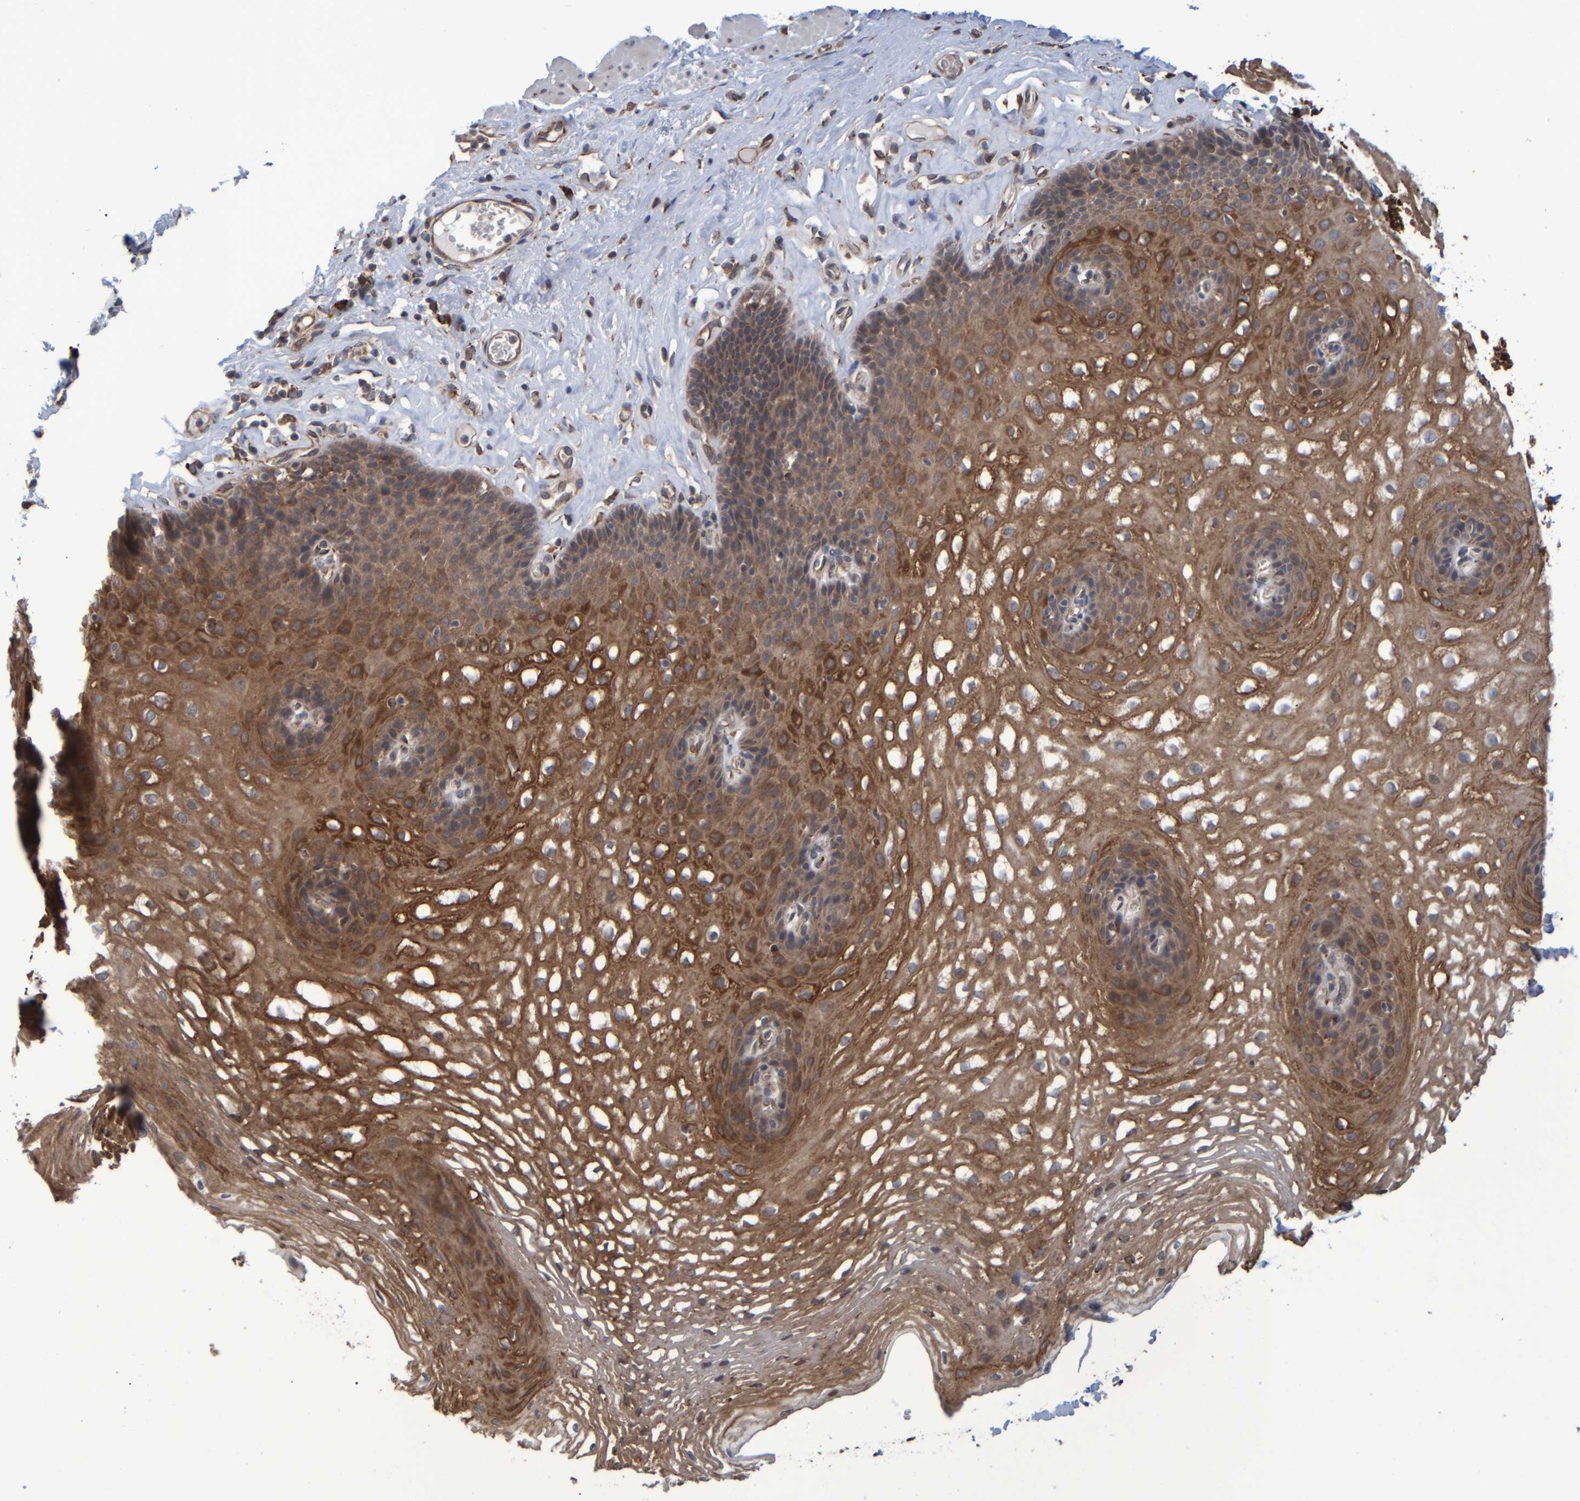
{"staining": {"intensity": "moderate", "quantity": ">75%", "location": "cytoplasmic/membranous"}, "tissue": "esophagus", "cell_type": "Squamous epithelial cells", "image_type": "normal", "snomed": [{"axis": "morphology", "description": "Normal tissue, NOS"}, {"axis": "topography", "description": "Esophagus"}], "caption": "Immunohistochemistry (IHC) (DAB) staining of normal esophagus shows moderate cytoplasmic/membranous protein positivity in about >75% of squamous epithelial cells.", "gene": "SPAG5", "patient": {"sex": "female", "age": 66}}